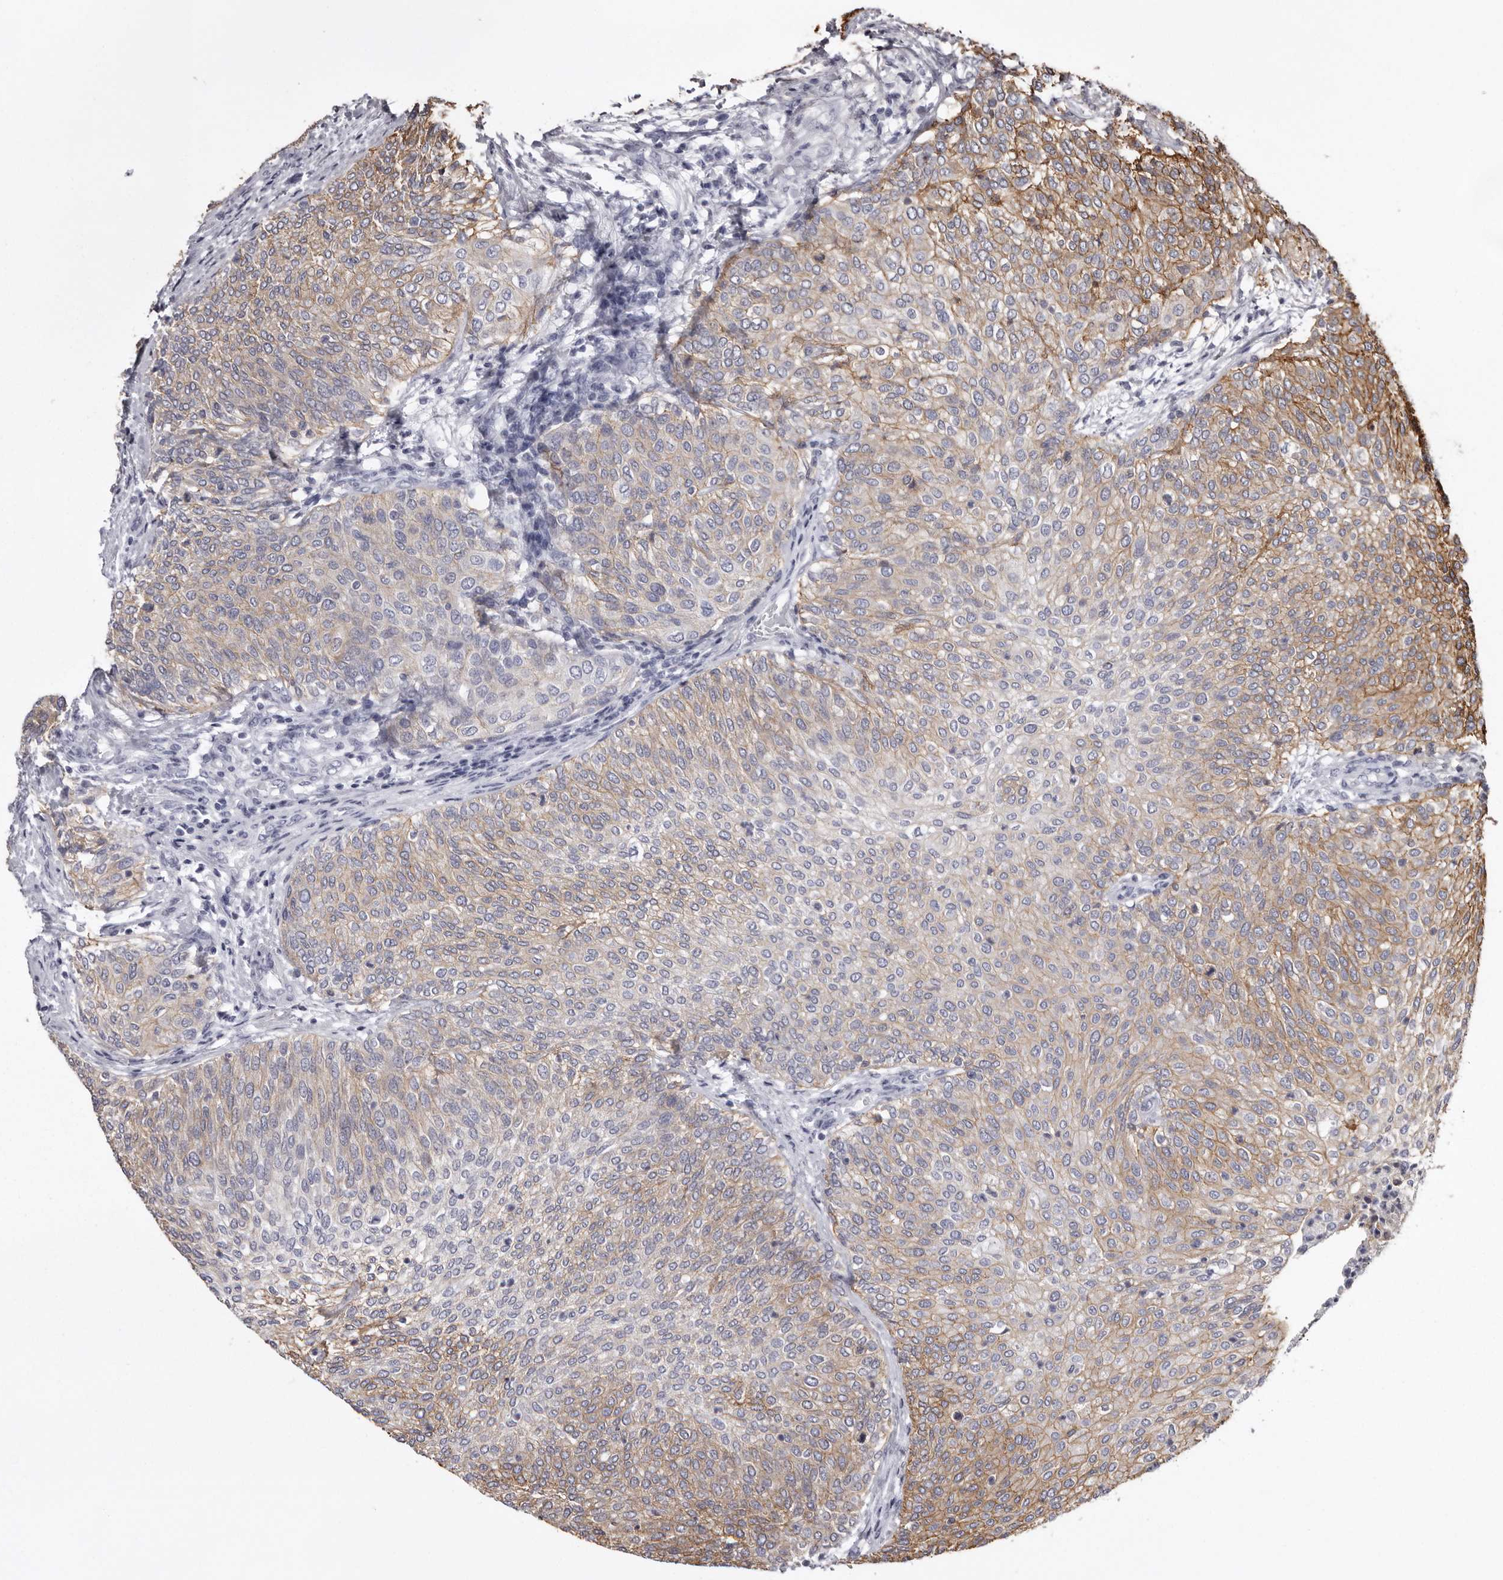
{"staining": {"intensity": "moderate", "quantity": "25%-75%", "location": "cytoplasmic/membranous"}, "tissue": "urothelial cancer", "cell_type": "Tumor cells", "image_type": "cancer", "snomed": [{"axis": "morphology", "description": "Urothelial carcinoma, Low grade"}, {"axis": "topography", "description": "Urinary bladder"}], "caption": "About 25%-75% of tumor cells in urothelial cancer show moderate cytoplasmic/membranous protein expression as visualized by brown immunohistochemical staining.", "gene": "LAD1", "patient": {"sex": "female", "age": 79}}